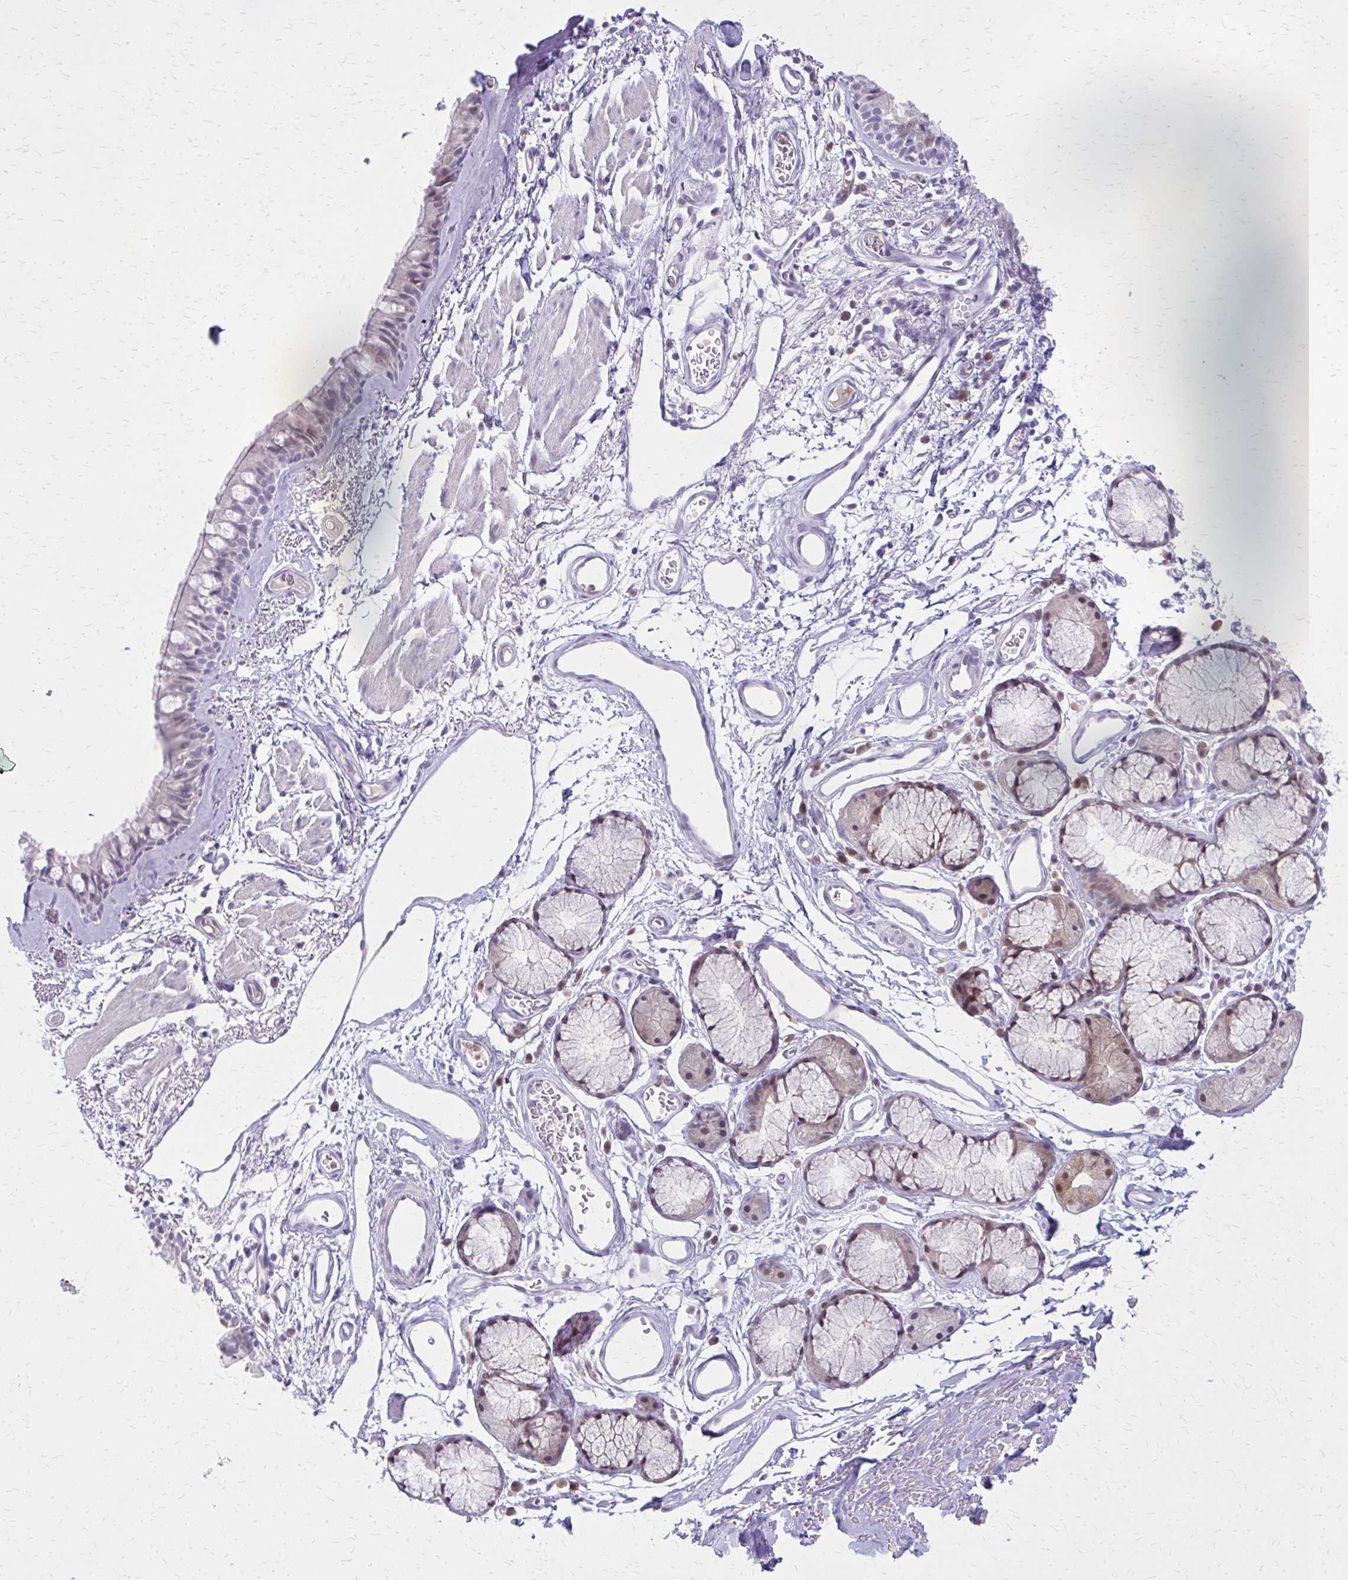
{"staining": {"intensity": "negative", "quantity": "none", "location": "none"}, "tissue": "bronchus", "cell_type": "Respiratory epithelial cells", "image_type": "normal", "snomed": [{"axis": "morphology", "description": "Normal tissue, NOS"}, {"axis": "topography", "description": "Cartilage tissue"}, {"axis": "topography", "description": "Bronchus"}], "caption": "The photomicrograph demonstrates no staining of respiratory epithelial cells in unremarkable bronchus.", "gene": "GLRX", "patient": {"sex": "female", "age": 79}}